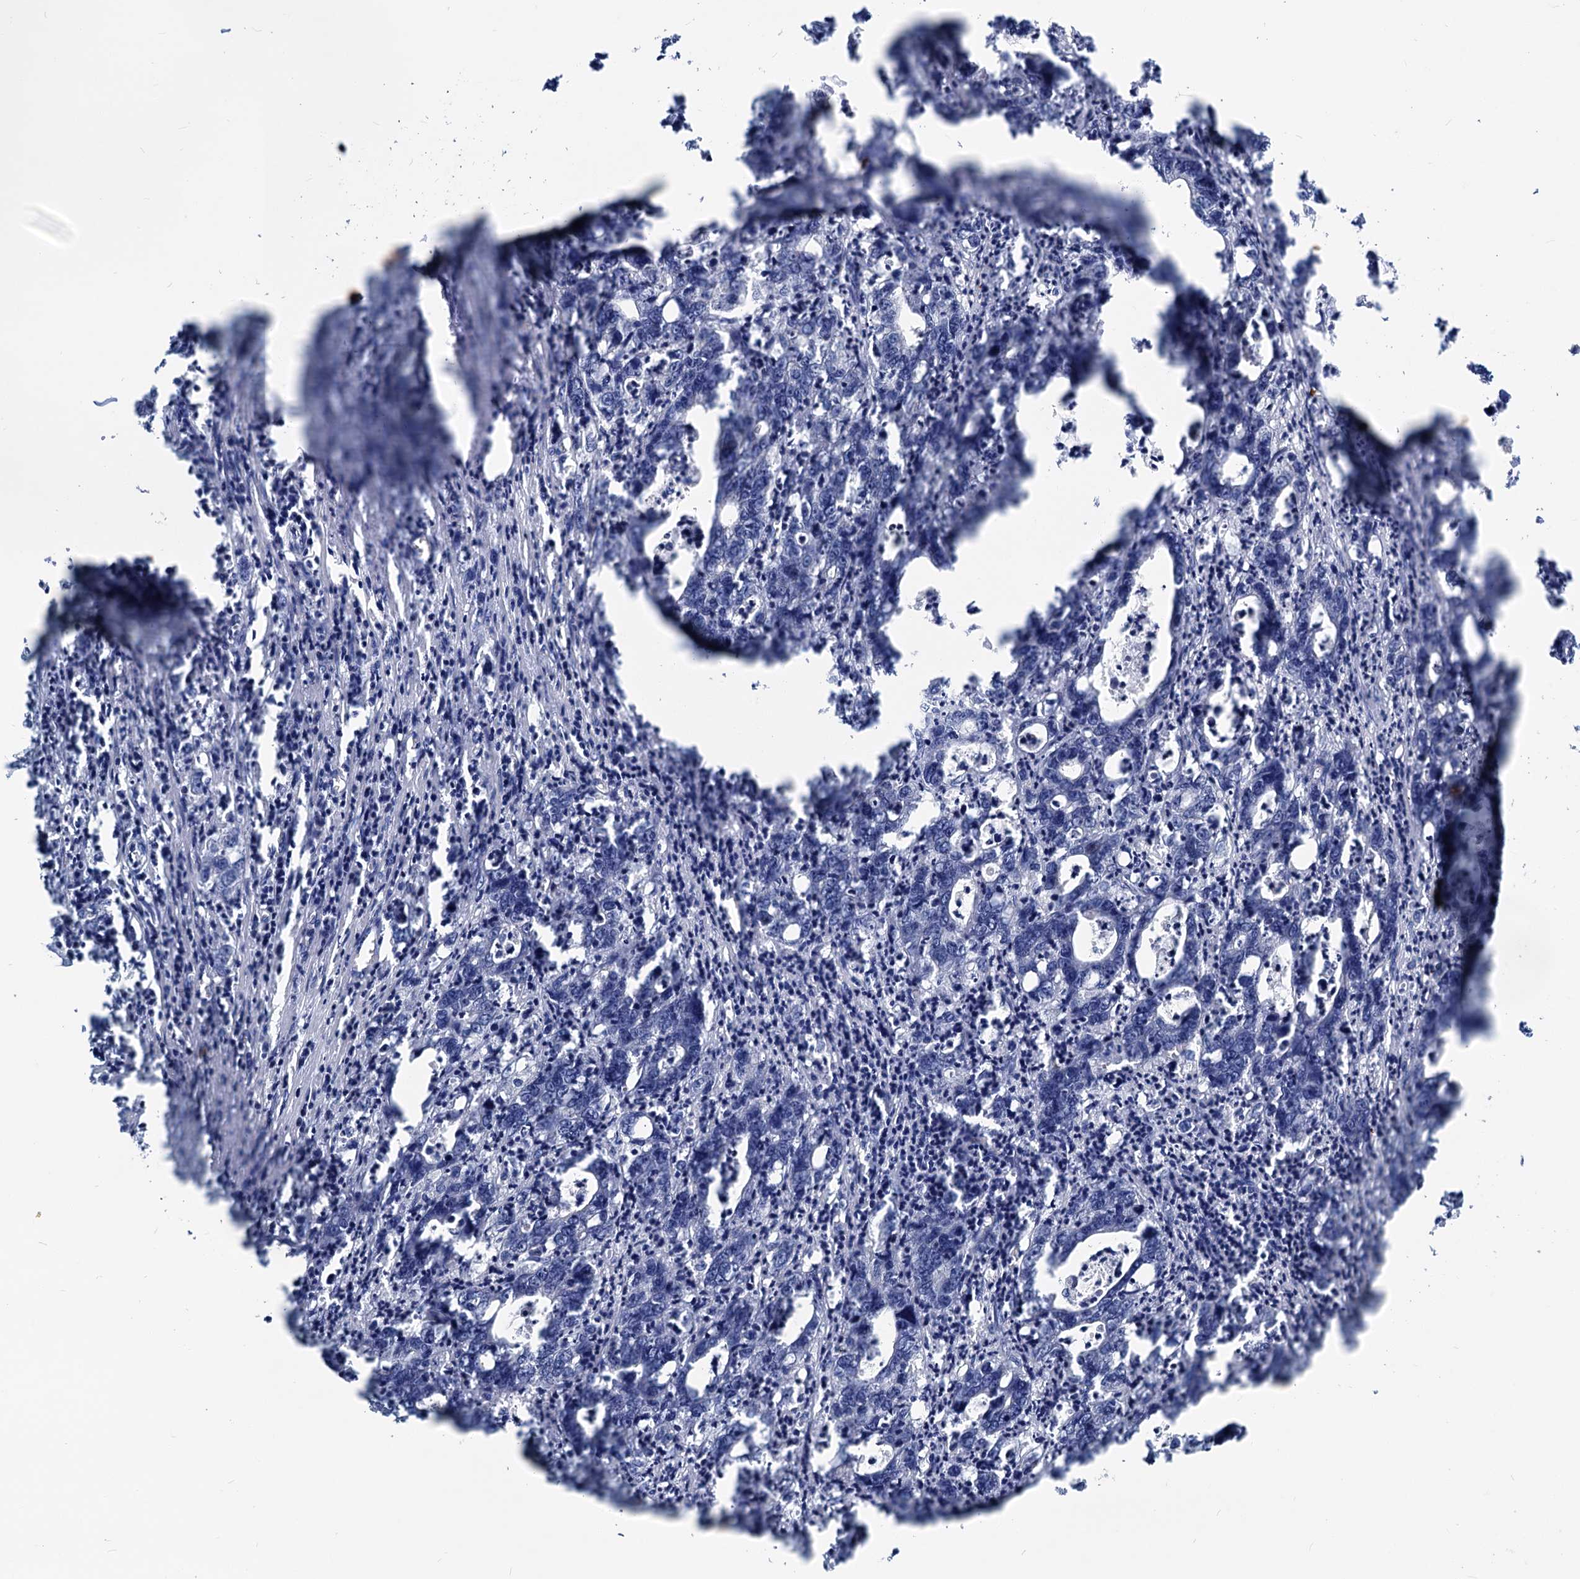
{"staining": {"intensity": "negative", "quantity": "none", "location": "none"}, "tissue": "colorectal cancer", "cell_type": "Tumor cells", "image_type": "cancer", "snomed": [{"axis": "morphology", "description": "Adenocarcinoma, NOS"}, {"axis": "topography", "description": "Colon"}], "caption": "Tumor cells are negative for brown protein staining in colorectal cancer.", "gene": "GLO1", "patient": {"sex": "female", "age": 75}}